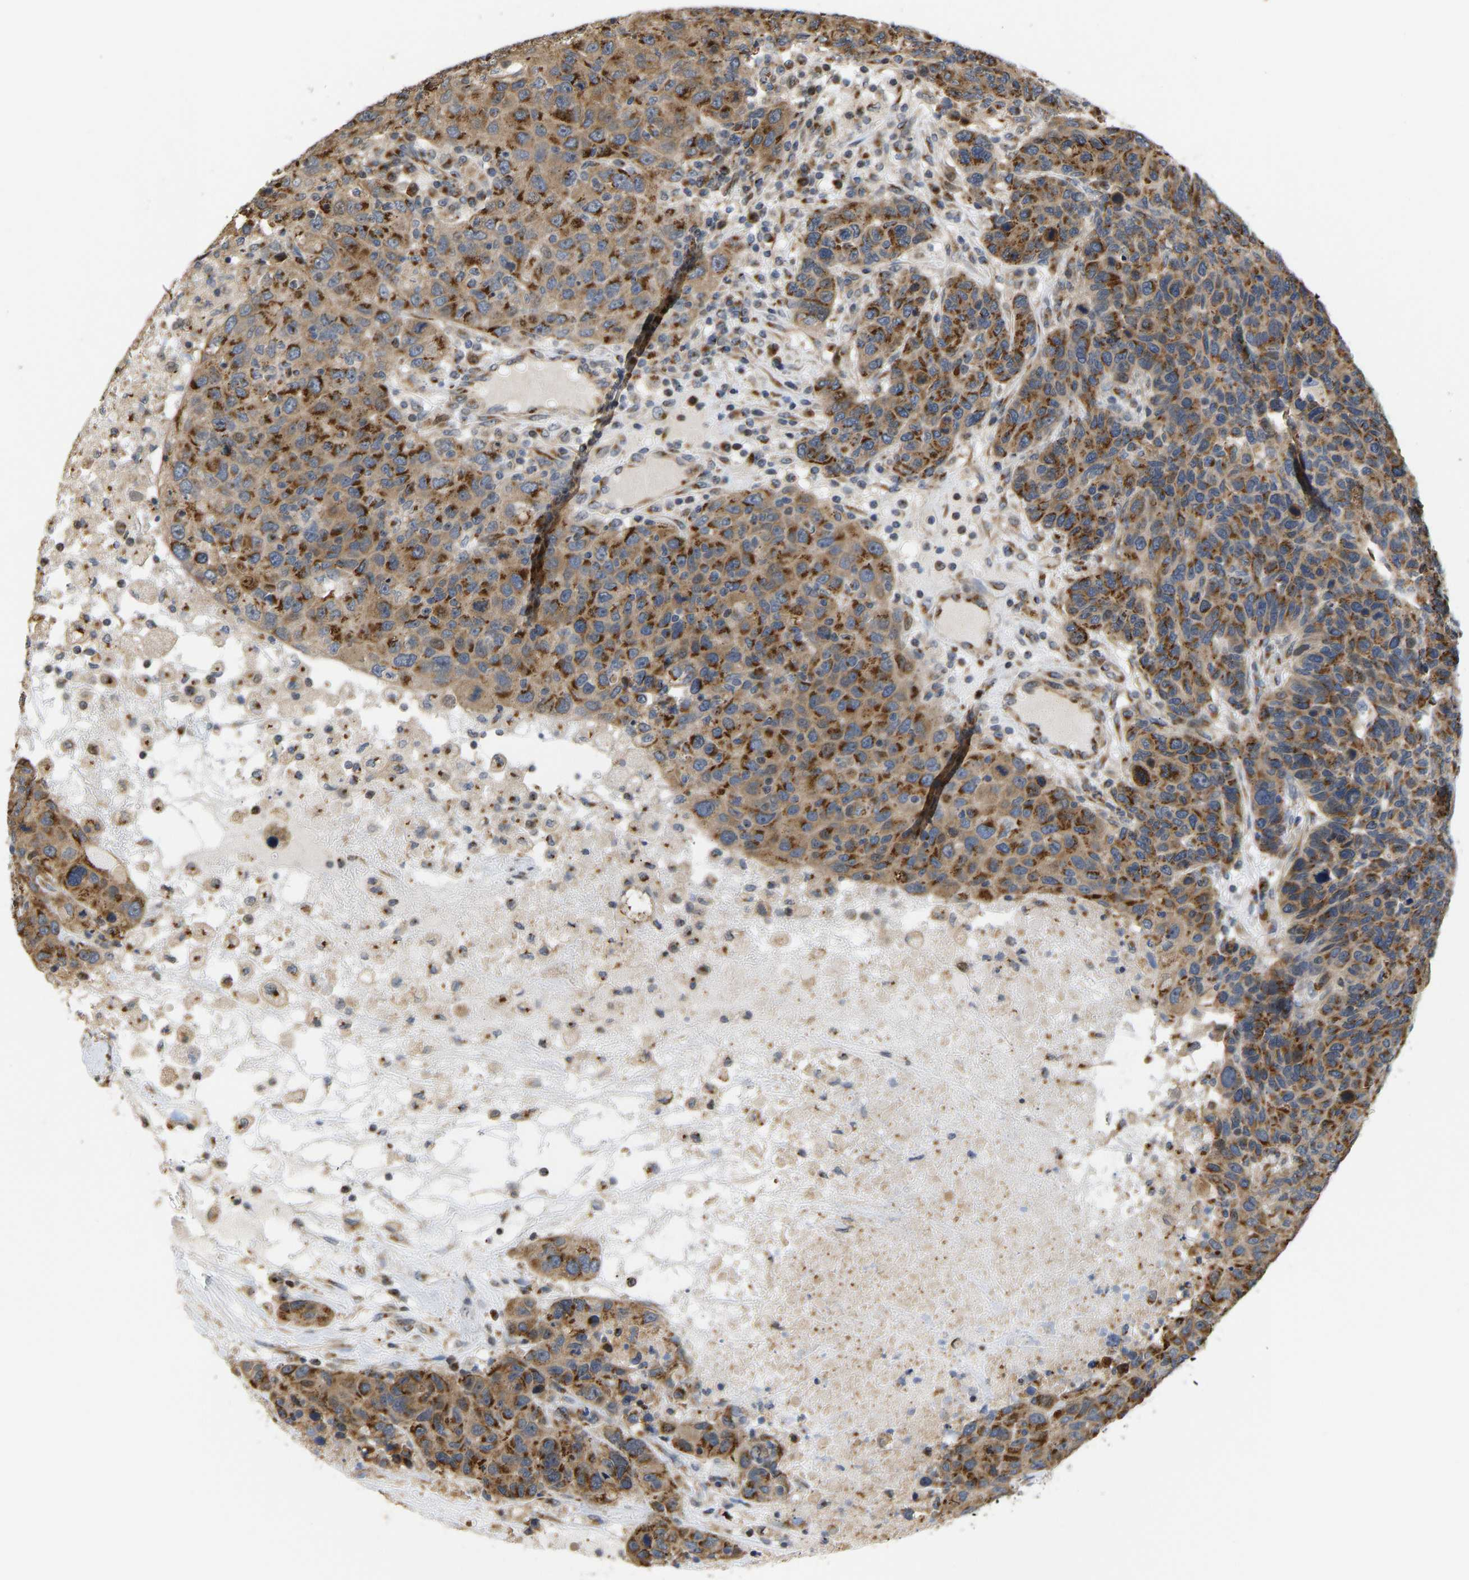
{"staining": {"intensity": "strong", "quantity": ">75%", "location": "cytoplasmic/membranous"}, "tissue": "breast cancer", "cell_type": "Tumor cells", "image_type": "cancer", "snomed": [{"axis": "morphology", "description": "Duct carcinoma"}, {"axis": "topography", "description": "Breast"}], "caption": "This photomicrograph shows IHC staining of human invasive ductal carcinoma (breast), with high strong cytoplasmic/membranous expression in approximately >75% of tumor cells.", "gene": "YIPF4", "patient": {"sex": "female", "age": 37}}